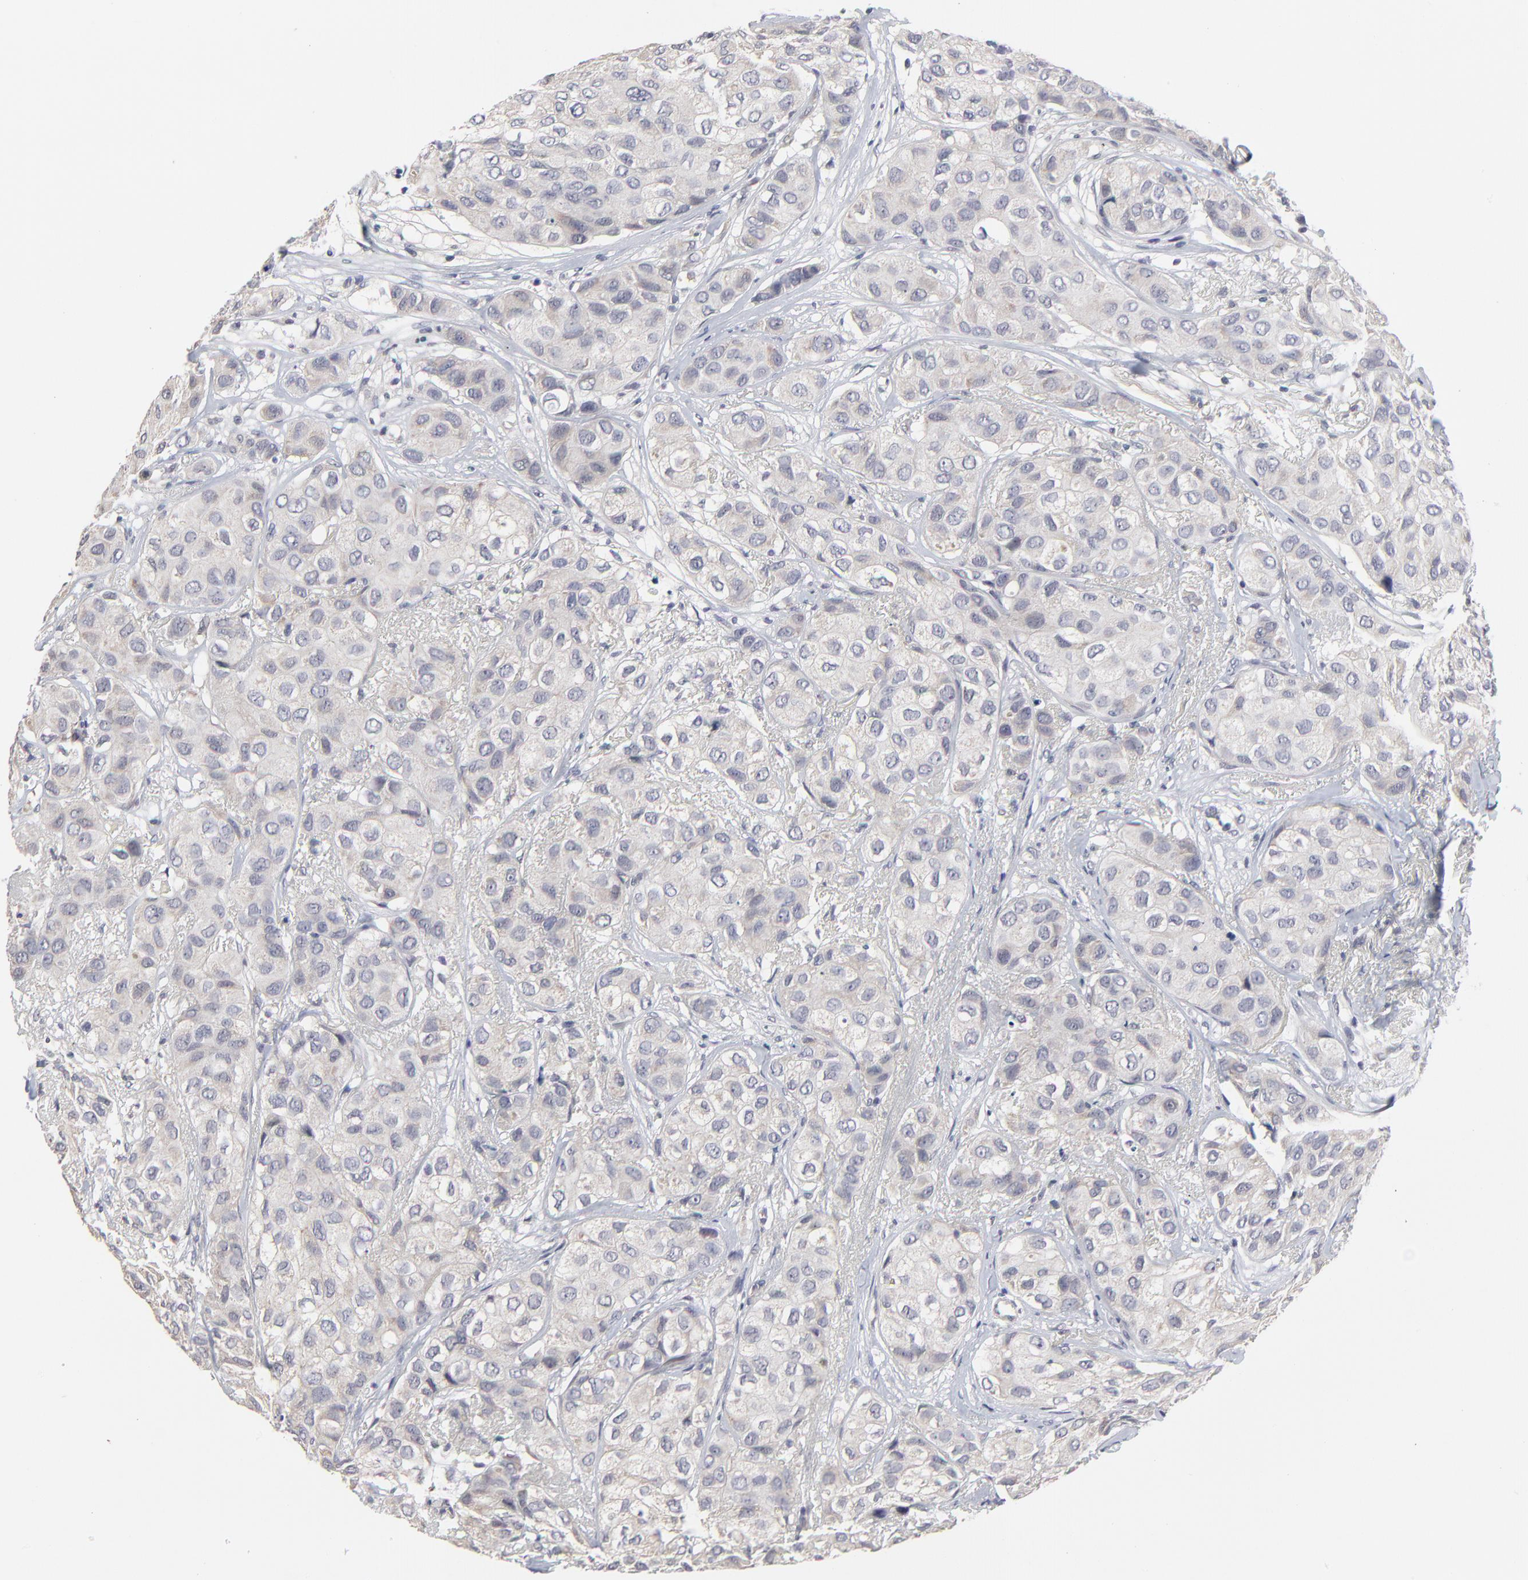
{"staining": {"intensity": "weak", "quantity": "<25%", "location": "cytoplasmic/membranous"}, "tissue": "breast cancer", "cell_type": "Tumor cells", "image_type": "cancer", "snomed": [{"axis": "morphology", "description": "Duct carcinoma"}, {"axis": "topography", "description": "Breast"}], "caption": "This image is of breast infiltrating ductal carcinoma stained with immunohistochemistry to label a protein in brown with the nuclei are counter-stained blue. There is no expression in tumor cells.", "gene": "MAGEA10", "patient": {"sex": "female", "age": 68}}